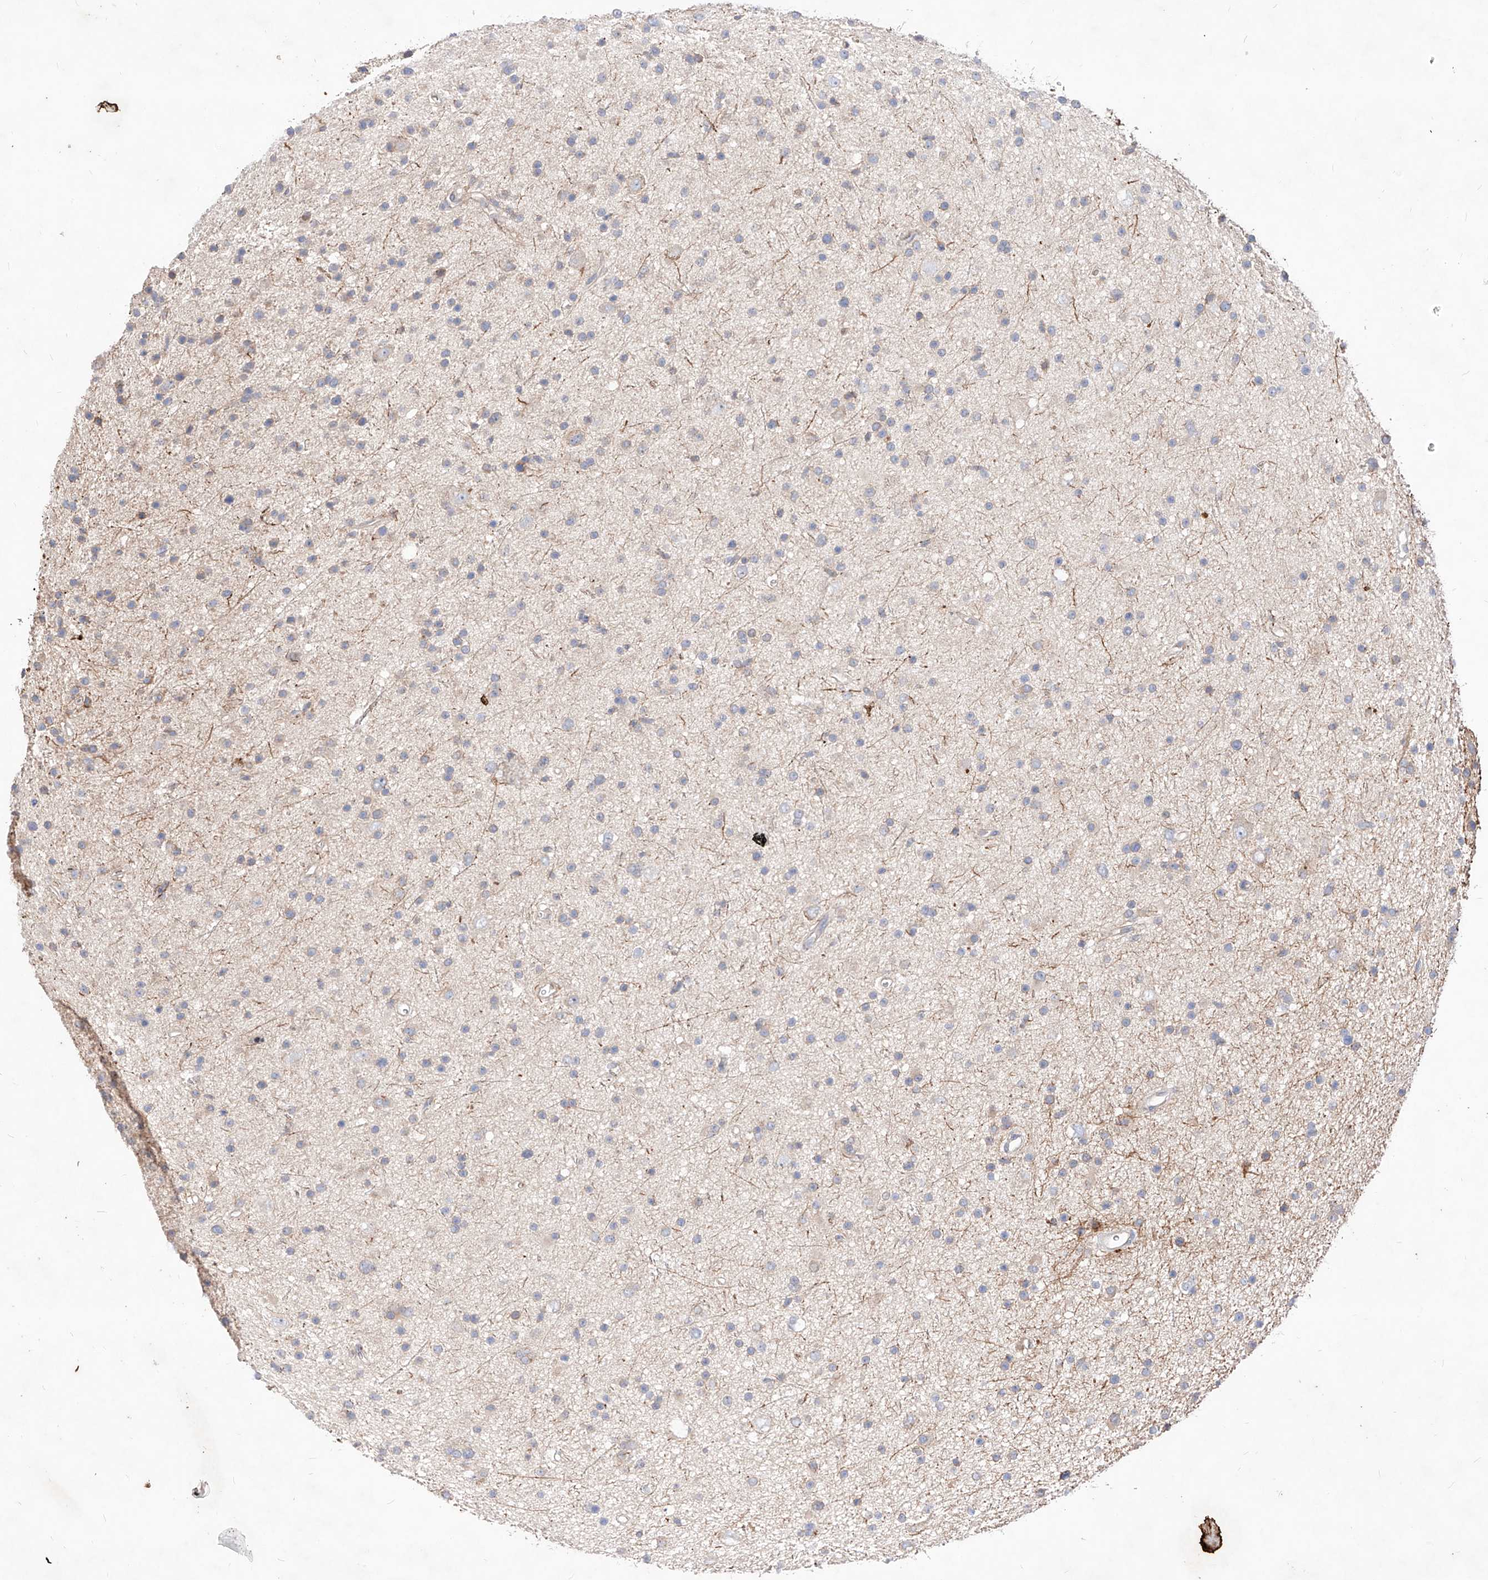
{"staining": {"intensity": "weak", "quantity": "<25%", "location": "cytoplasmic/membranous"}, "tissue": "glioma", "cell_type": "Tumor cells", "image_type": "cancer", "snomed": [{"axis": "morphology", "description": "Glioma, malignant, Low grade"}, {"axis": "topography", "description": "Cerebral cortex"}], "caption": "Tumor cells show no significant positivity in malignant low-grade glioma.", "gene": "TSNAX", "patient": {"sex": "female", "age": 39}}